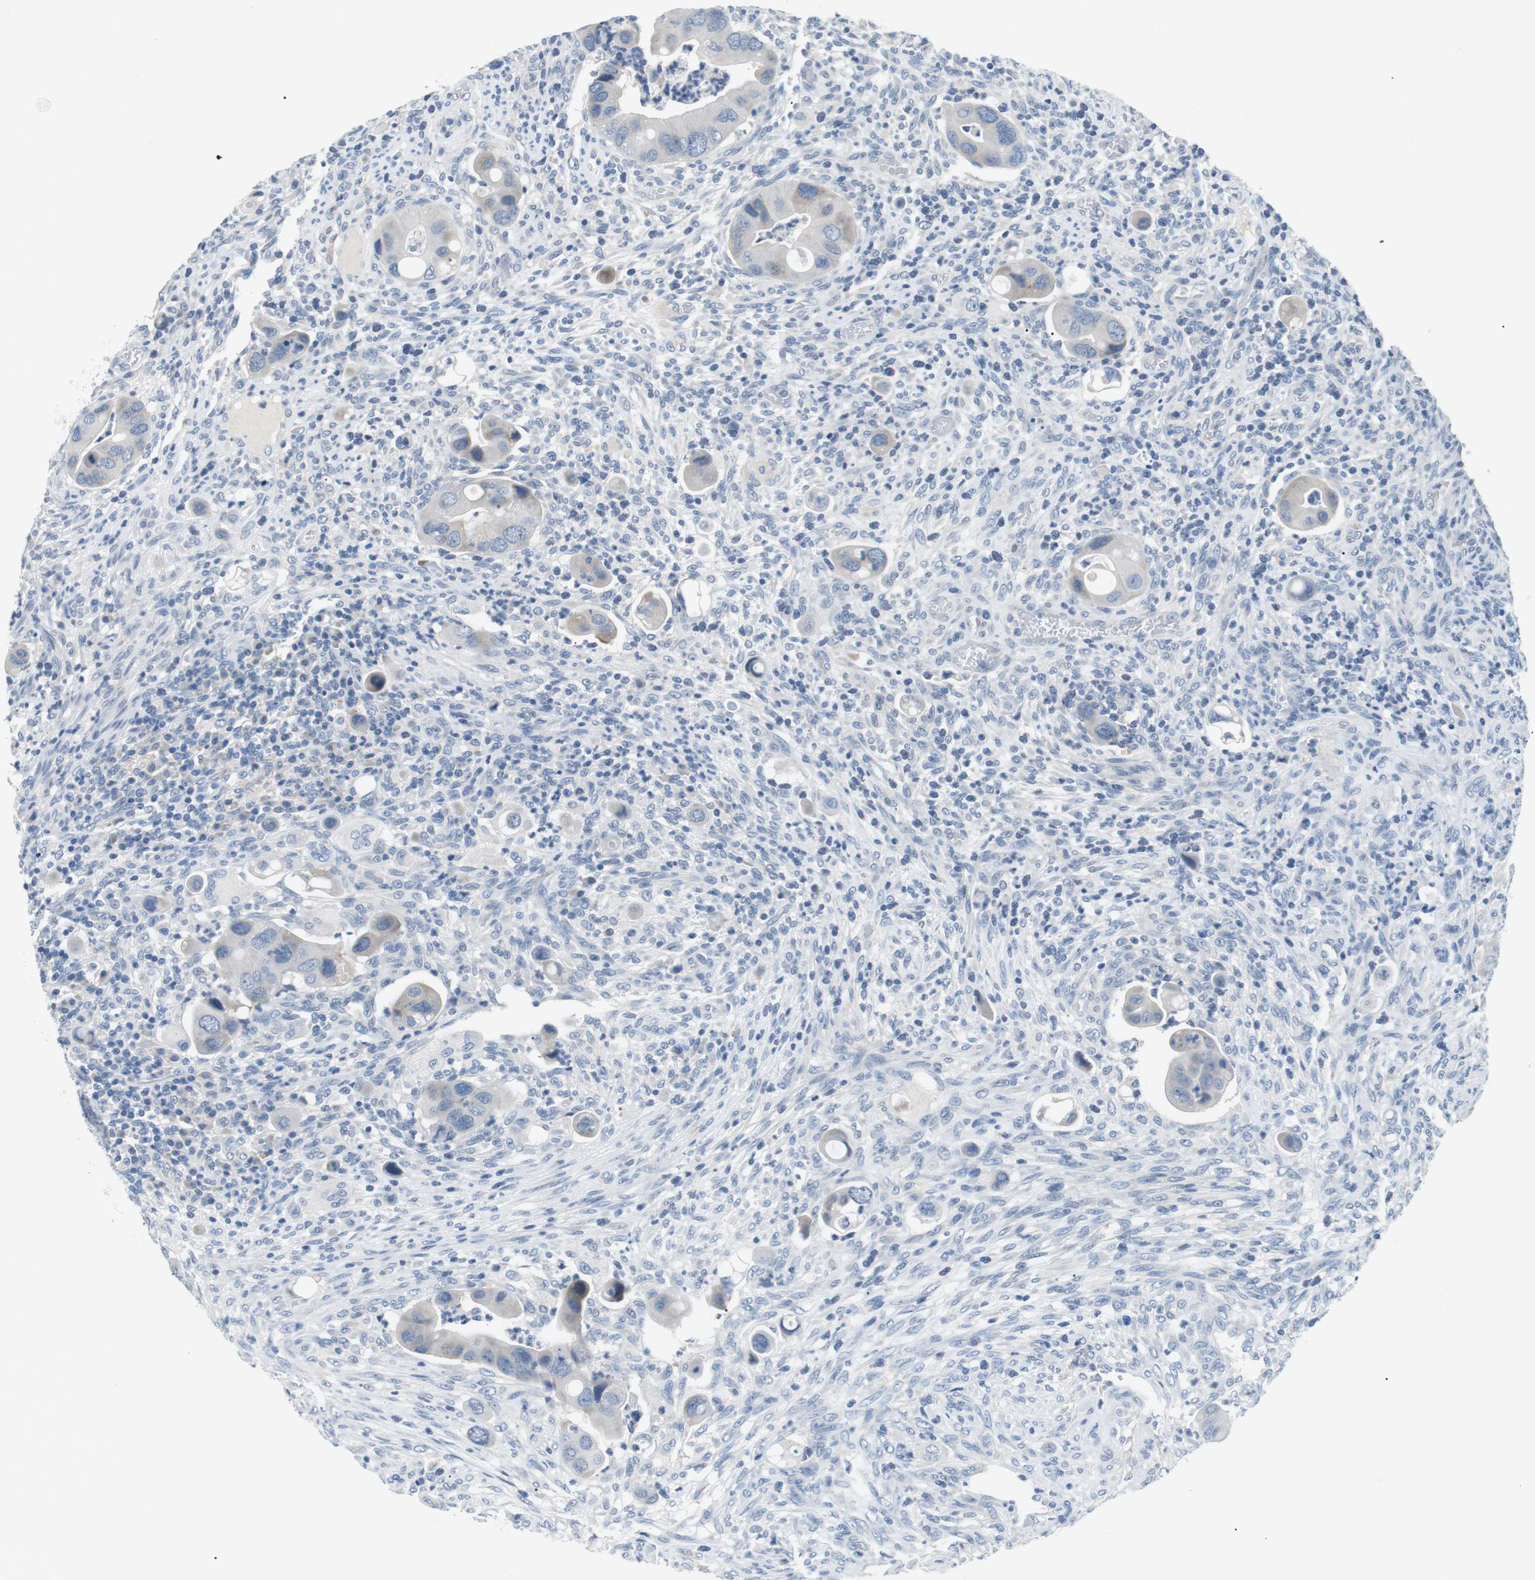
{"staining": {"intensity": "negative", "quantity": "none", "location": "none"}, "tissue": "colorectal cancer", "cell_type": "Tumor cells", "image_type": "cancer", "snomed": [{"axis": "morphology", "description": "Adenocarcinoma, NOS"}, {"axis": "topography", "description": "Rectum"}], "caption": "IHC of colorectal cancer reveals no positivity in tumor cells.", "gene": "FCGRT", "patient": {"sex": "female", "age": 57}}